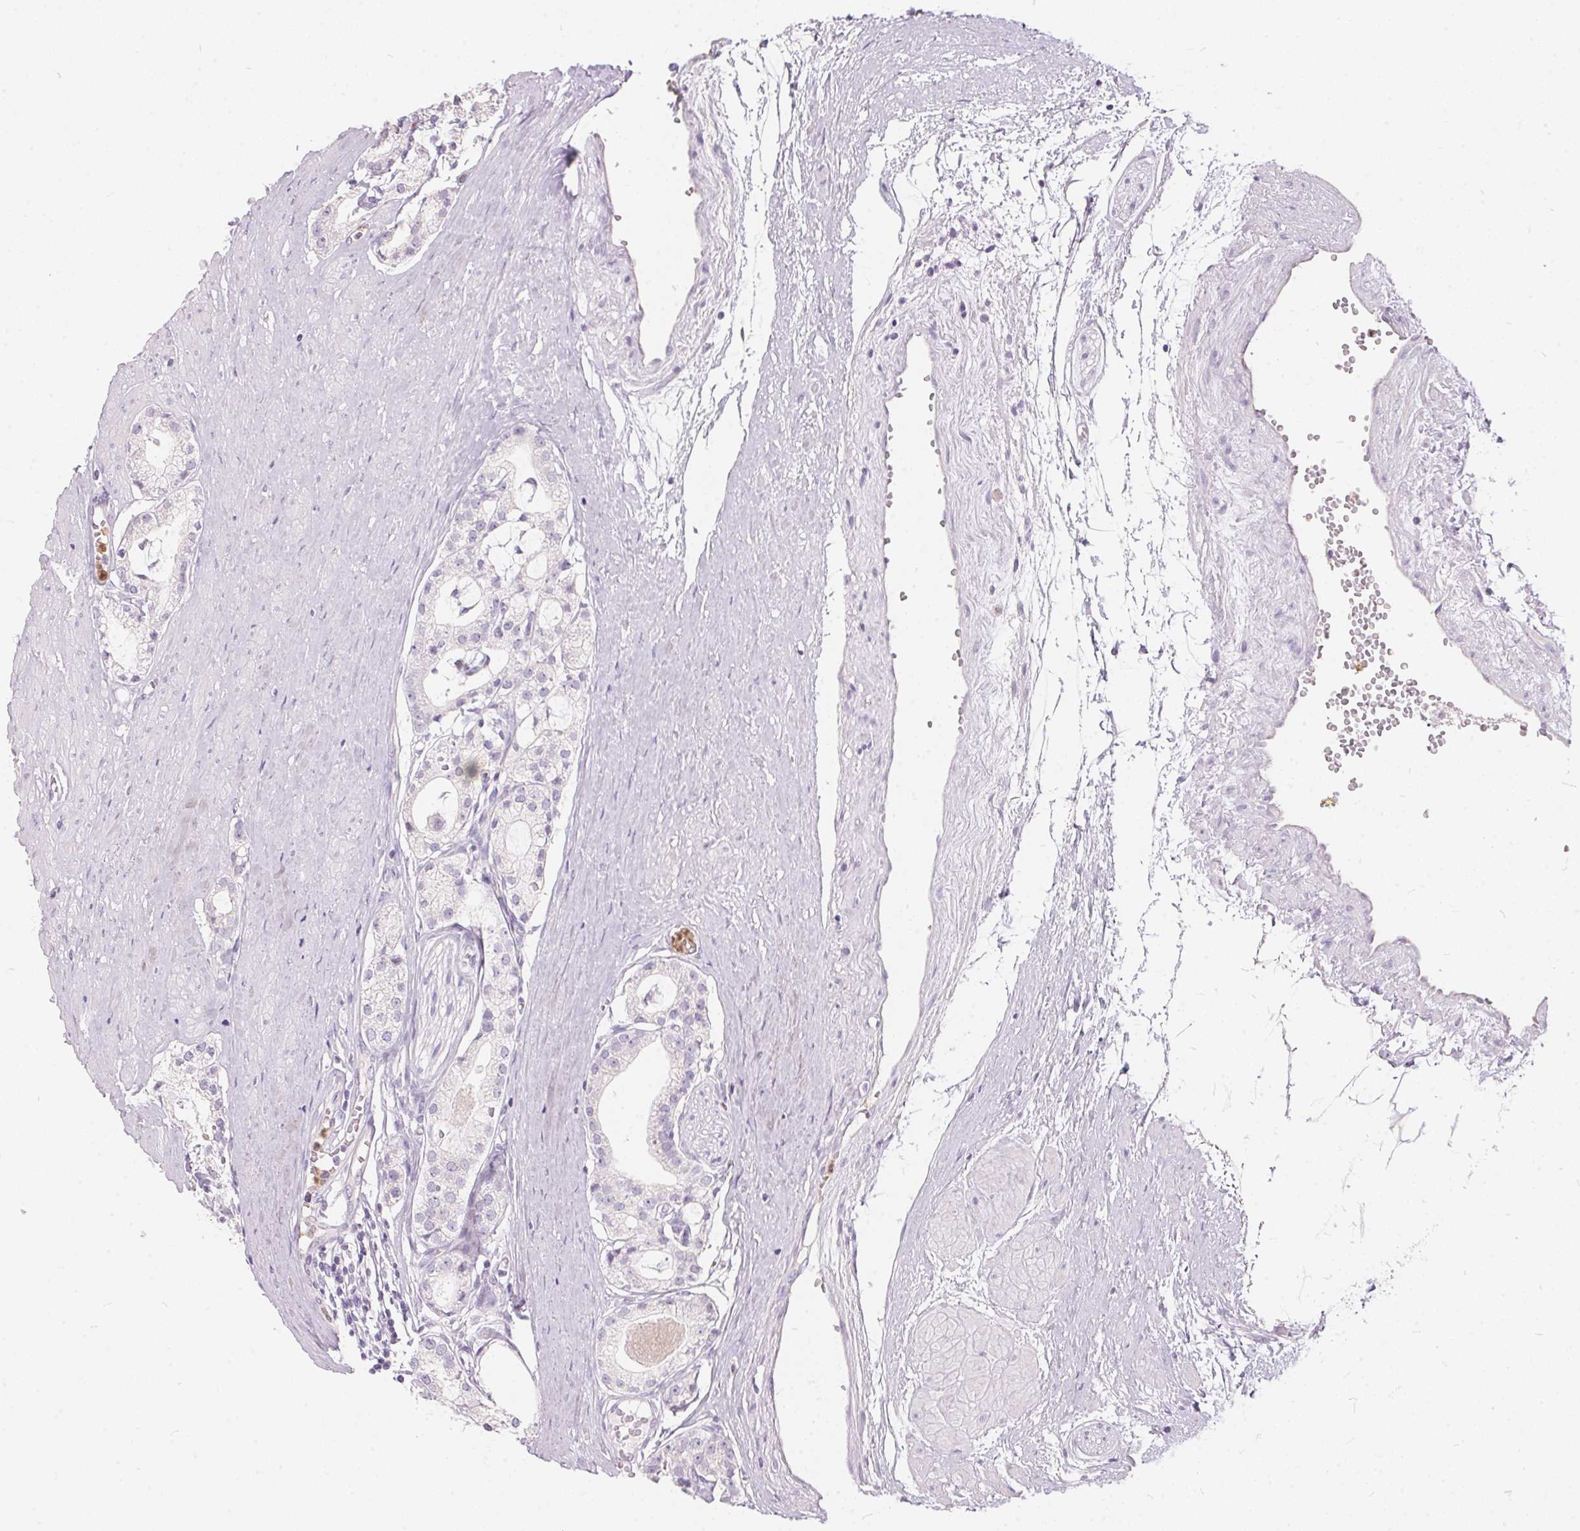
{"staining": {"intensity": "negative", "quantity": "none", "location": "none"}, "tissue": "prostate cancer", "cell_type": "Tumor cells", "image_type": "cancer", "snomed": [{"axis": "morphology", "description": "Adenocarcinoma, High grade"}, {"axis": "topography", "description": "Prostate"}], "caption": "Tumor cells show no significant protein staining in prostate cancer (high-grade adenocarcinoma).", "gene": "SERPINB1", "patient": {"sex": "male", "age": 71}}